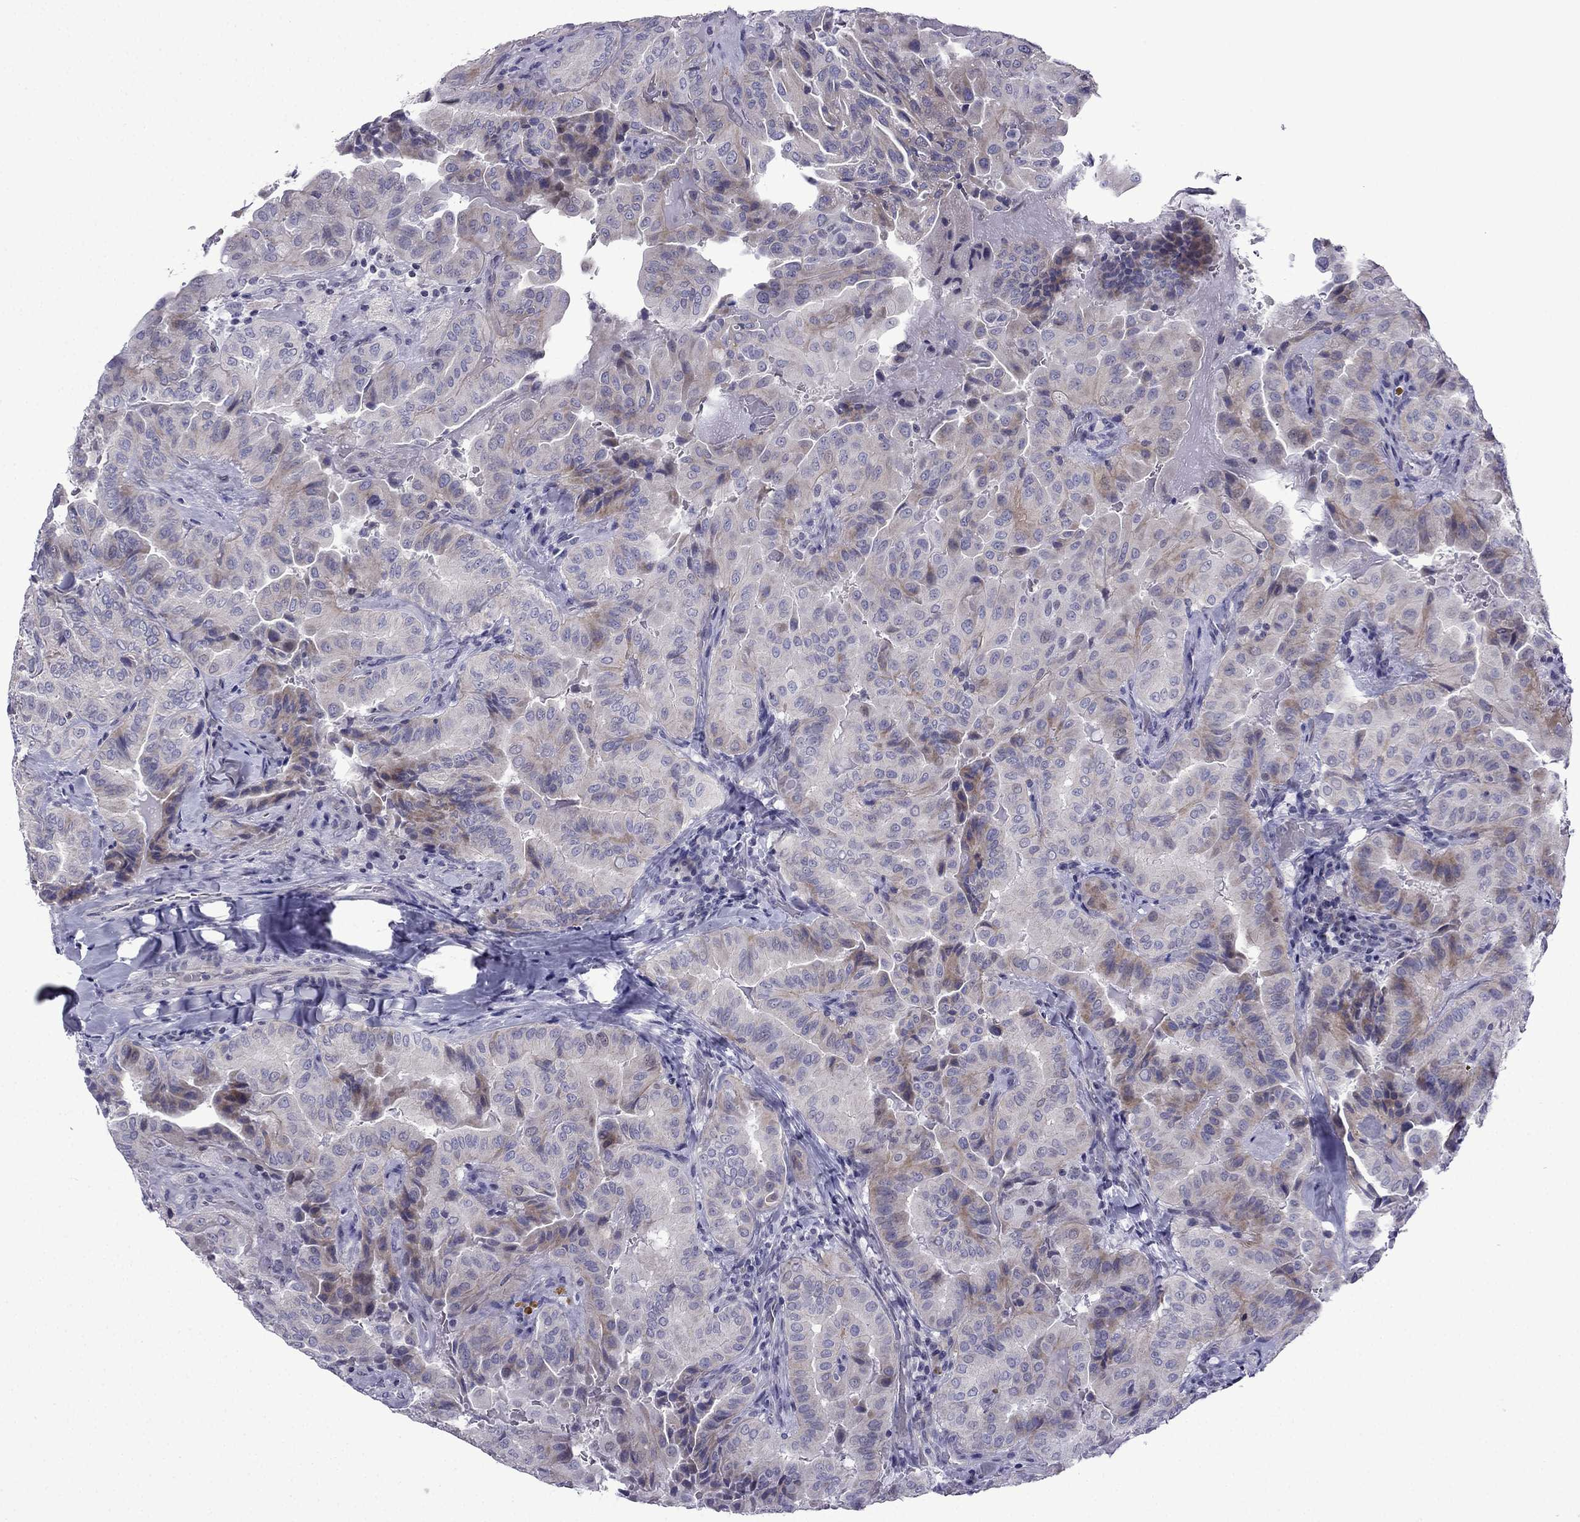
{"staining": {"intensity": "weak", "quantity": "<25%", "location": "cytoplasmic/membranous"}, "tissue": "thyroid cancer", "cell_type": "Tumor cells", "image_type": "cancer", "snomed": [{"axis": "morphology", "description": "Papillary adenocarcinoma, NOS"}, {"axis": "topography", "description": "Thyroid gland"}], "caption": "Tumor cells show no significant expression in papillary adenocarcinoma (thyroid).", "gene": "POM121L12", "patient": {"sex": "female", "age": 68}}